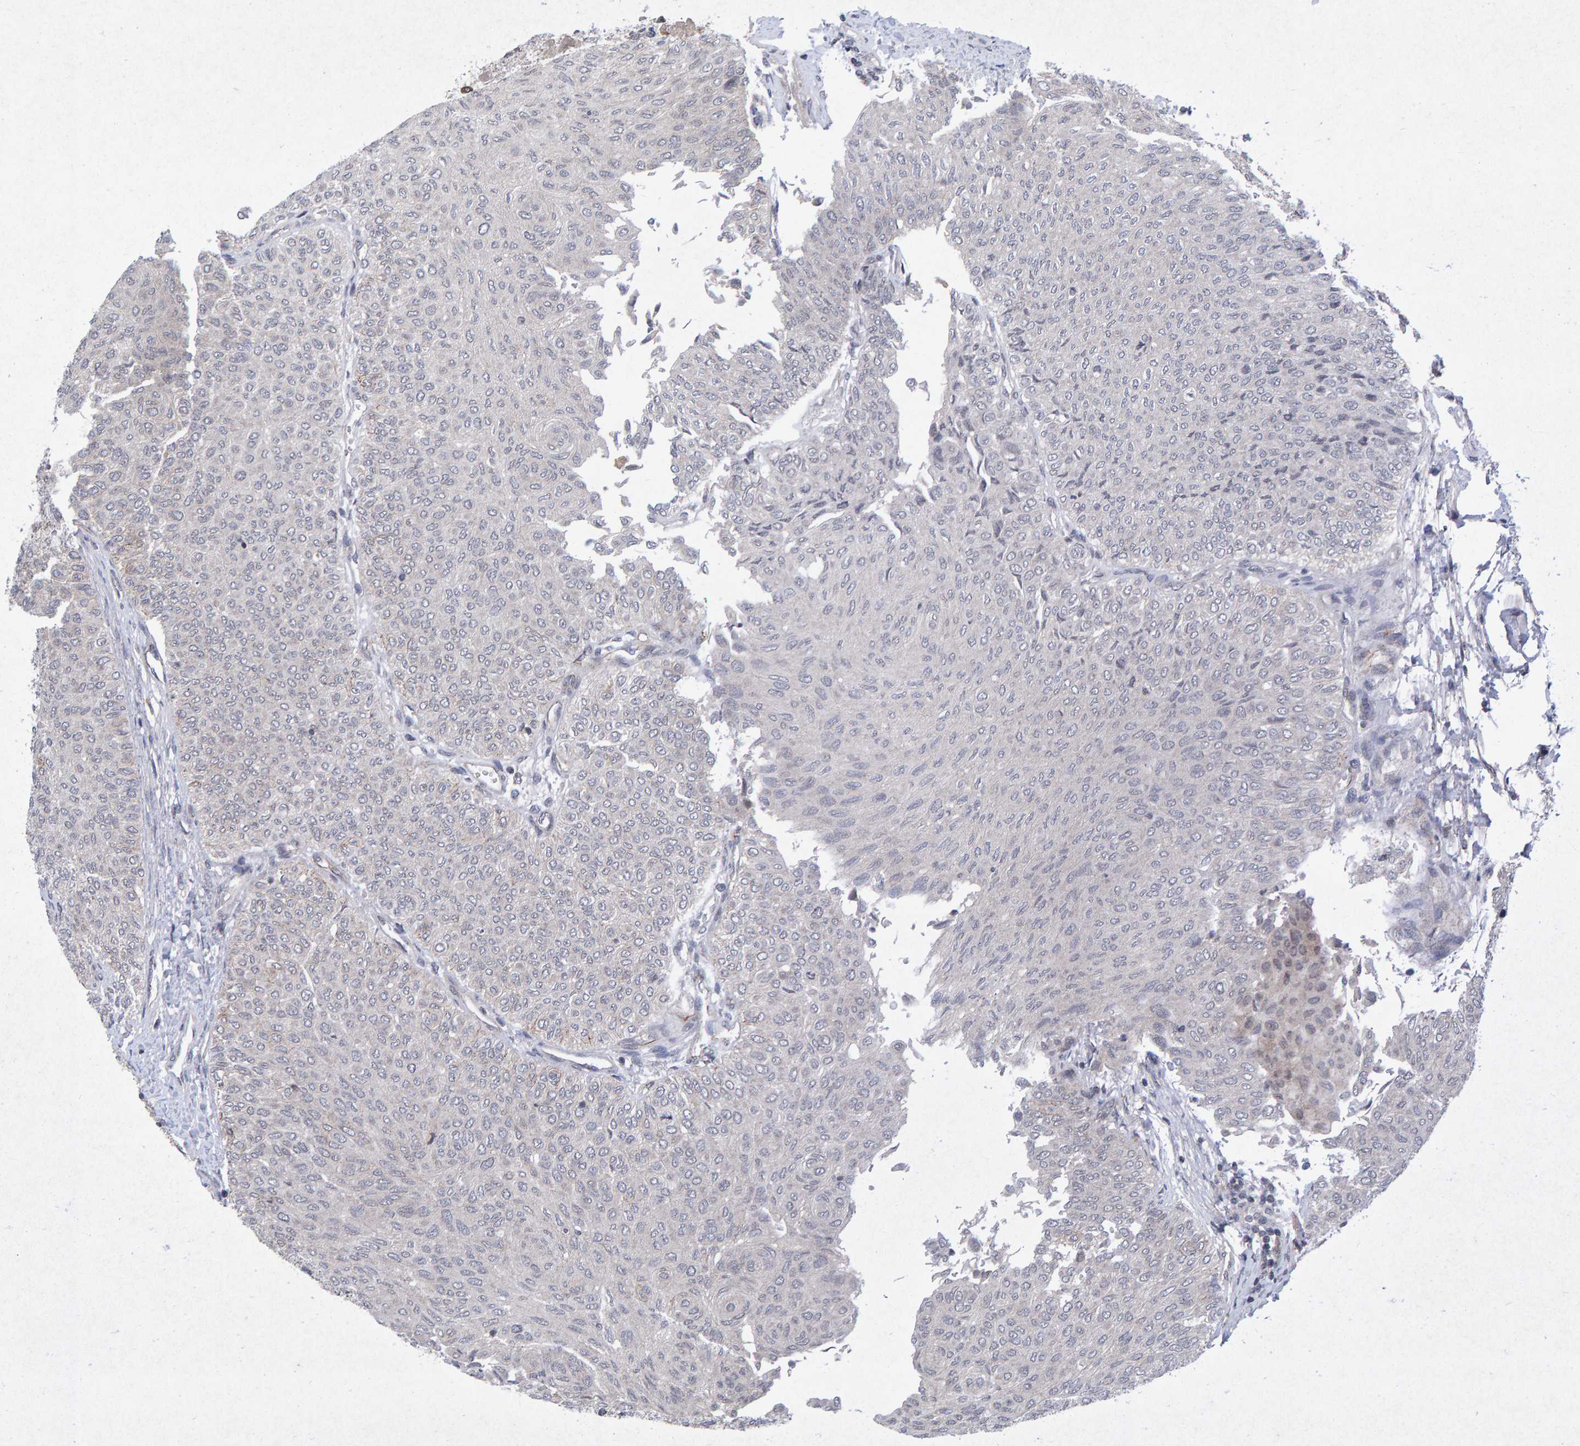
{"staining": {"intensity": "negative", "quantity": "none", "location": "none"}, "tissue": "urothelial cancer", "cell_type": "Tumor cells", "image_type": "cancer", "snomed": [{"axis": "morphology", "description": "Urothelial carcinoma, Low grade"}, {"axis": "topography", "description": "Urinary bladder"}], "caption": "Human low-grade urothelial carcinoma stained for a protein using IHC displays no positivity in tumor cells.", "gene": "CDH2", "patient": {"sex": "male", "age": 78}}